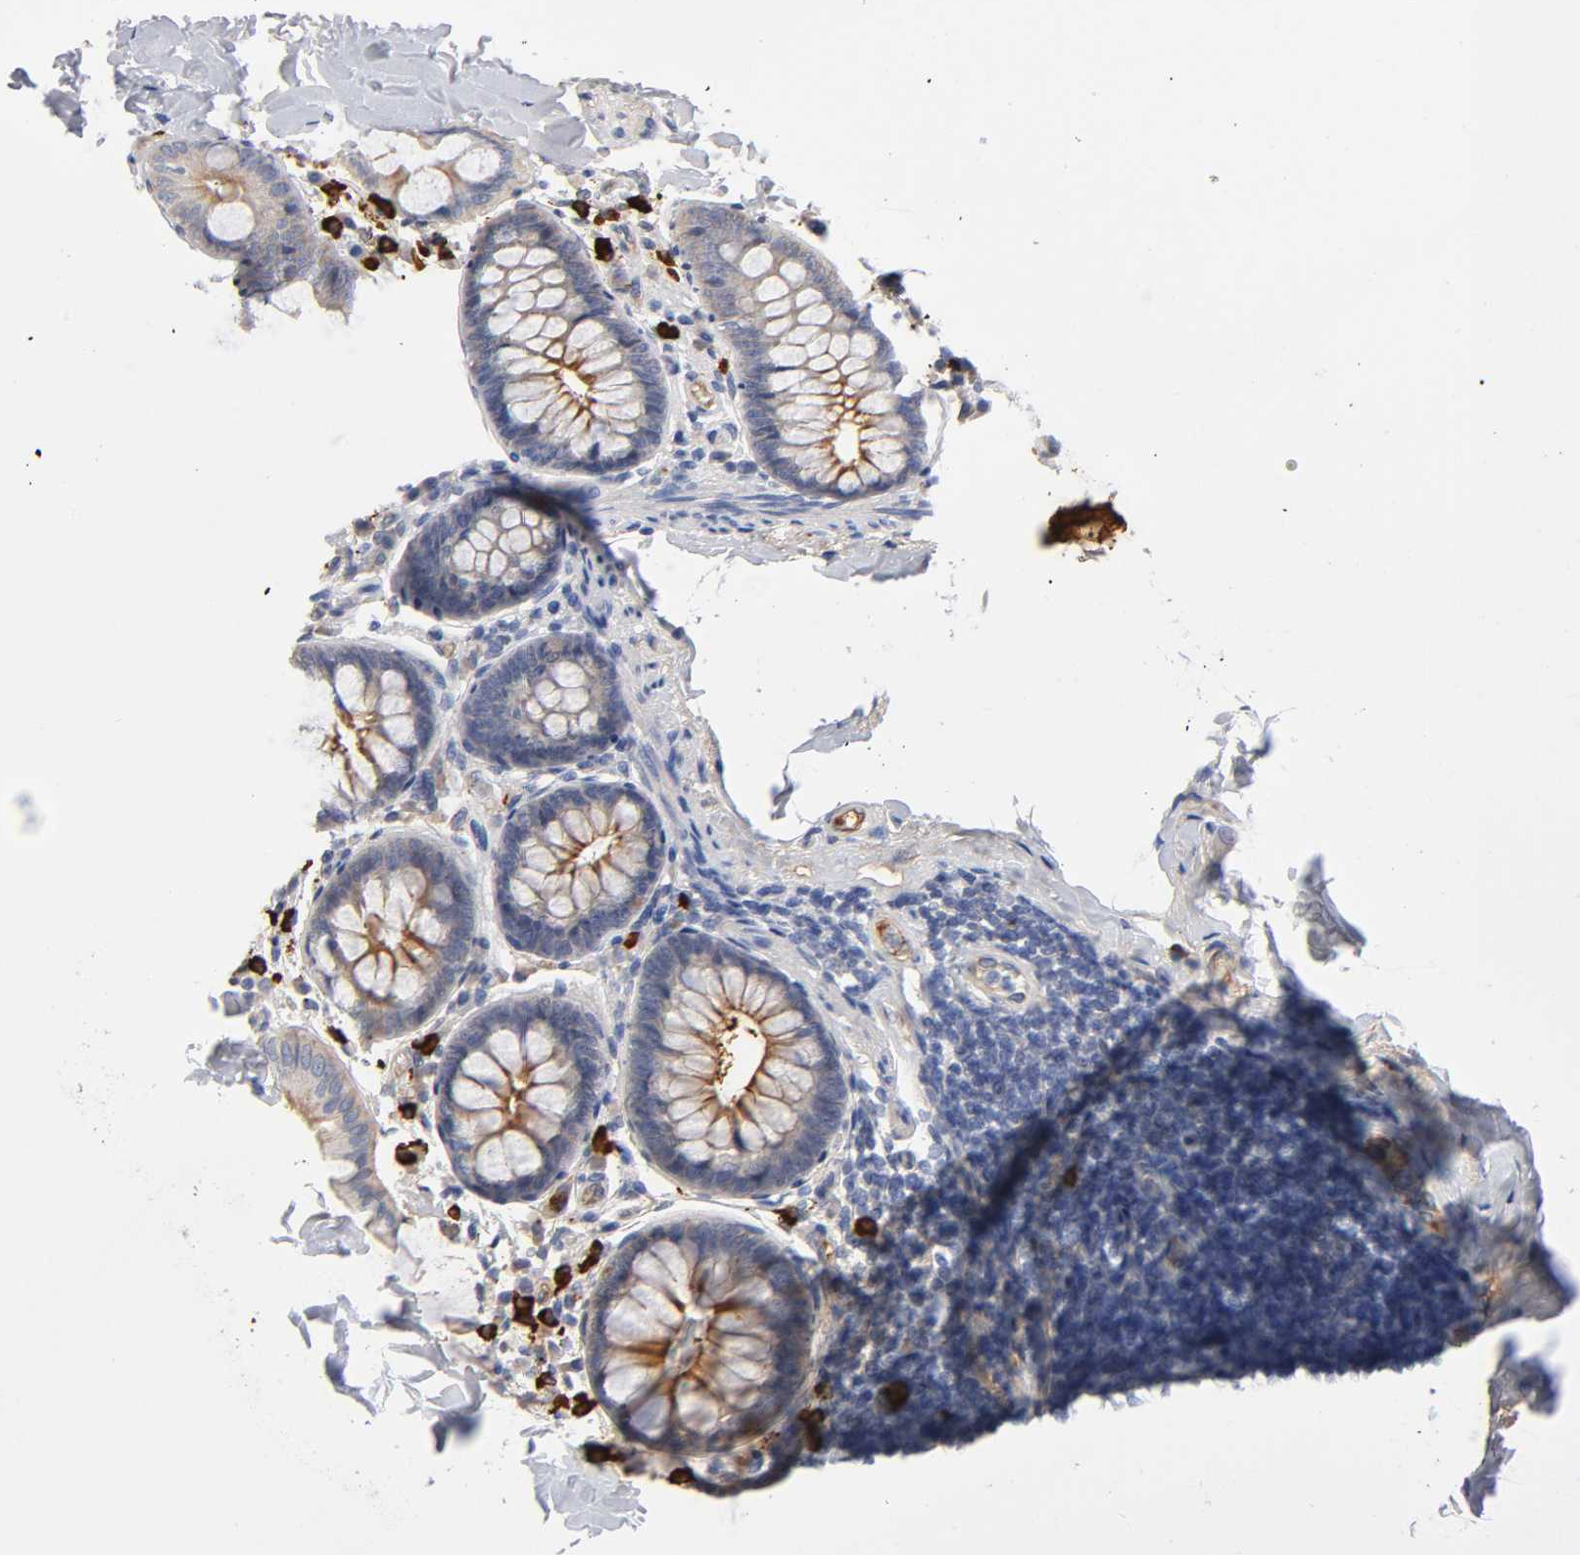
{"staining": {"intensity": "negative", "quantity": "none", "location": "none"}, "tissue": "colon", "cell_type": "Endothelial cells", "image_type": "normal", "snomed": [{"axis": "morphology", "description": "Normal tissue, NOS"}, {"axis": "topography", "description": "Colon"}], "caption": "Immunohistochemistry of normal colon reveals no positivity in endothelial cells.", "gene": "NOVA1", "patient": {"sex": "female", "age": 61}}